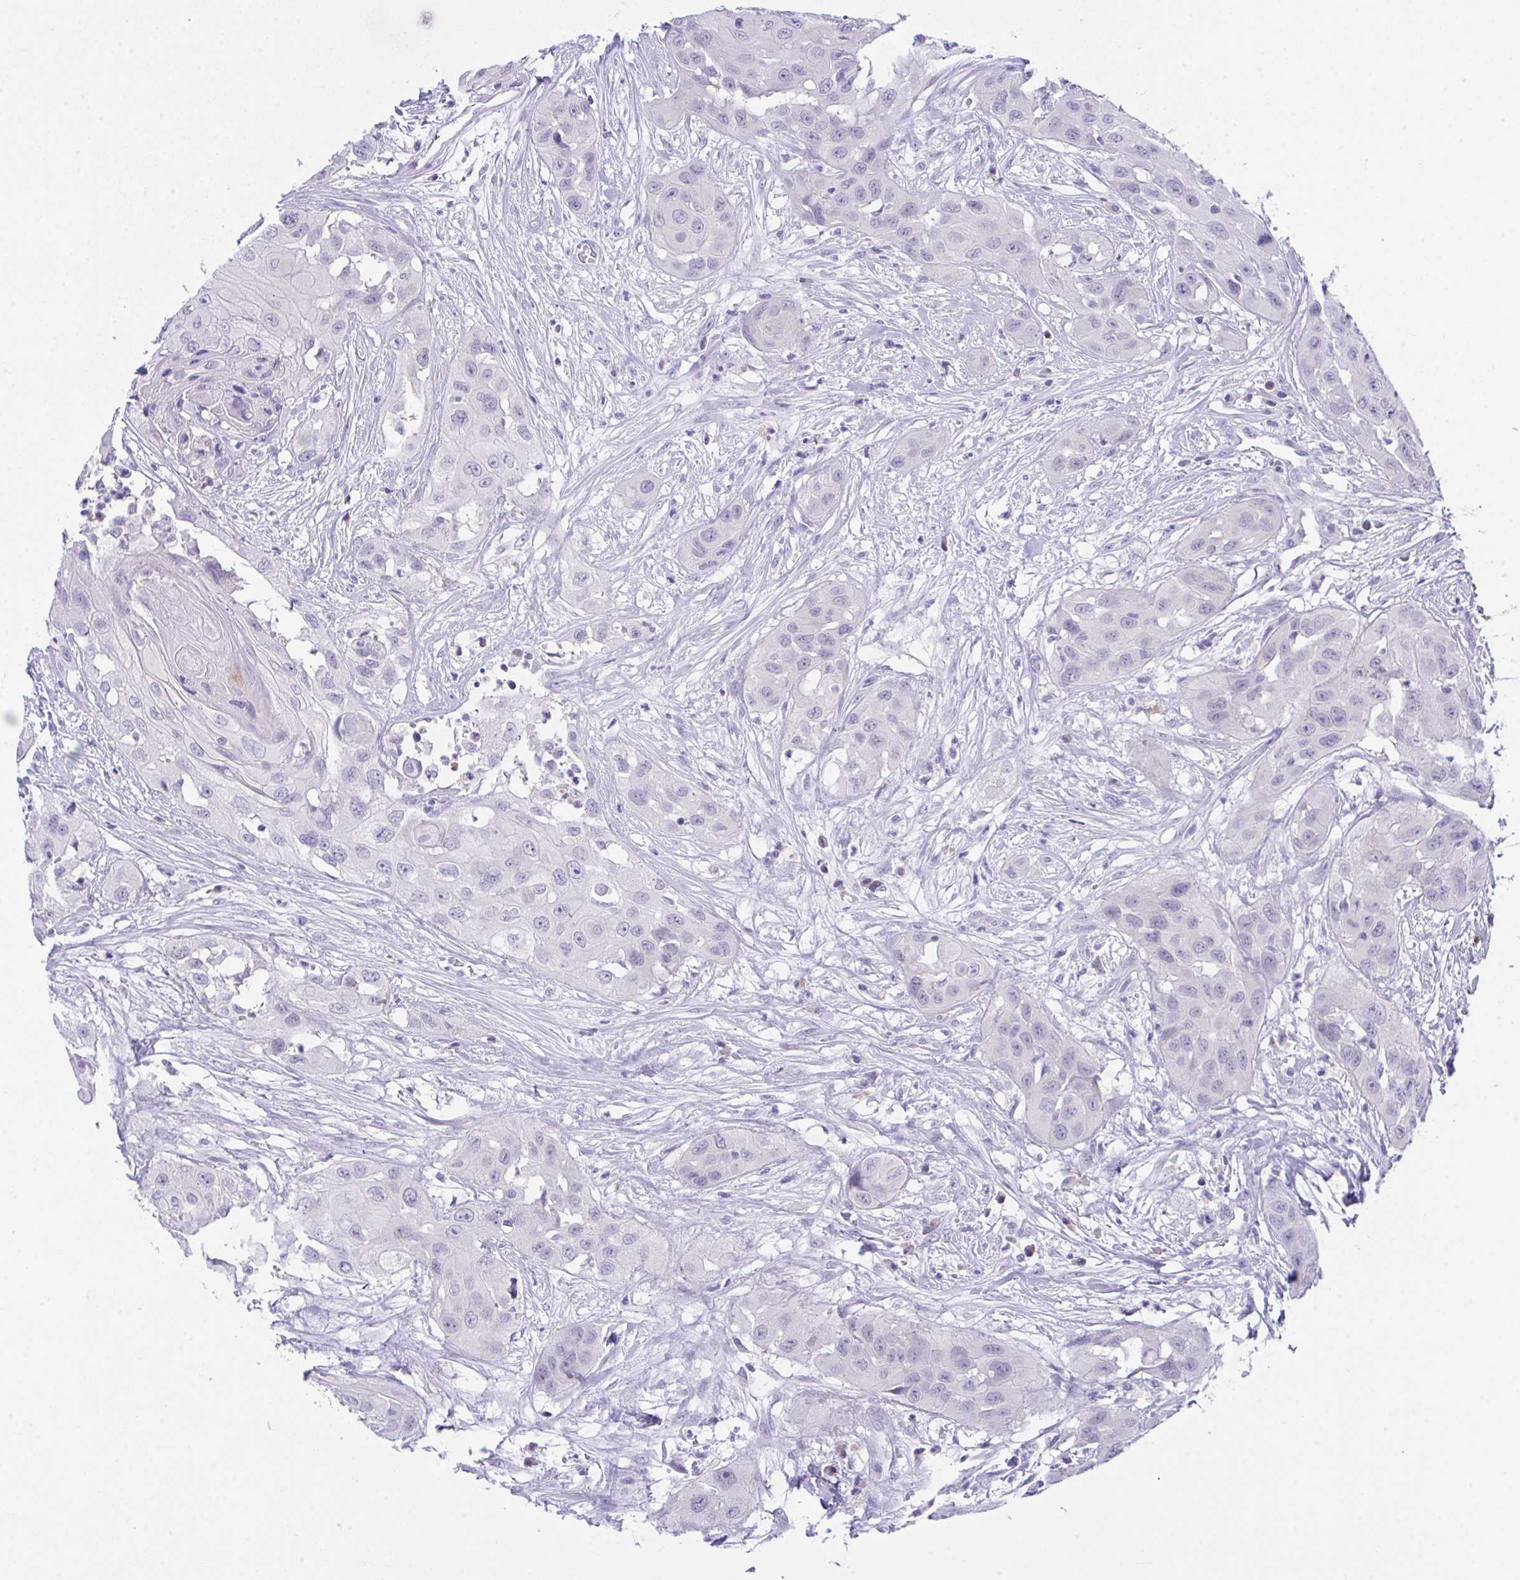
{"staining": {"intensity": "negative", "quantity": "none", "location": "none"}, "tissue": "head and neck cancer", "cell_type": "Tumor cells", "image_type": "cancer", "snomed": [{"axis": "morphology", "description": "Squamous cell carcinoma, NOS"}, {"axis": "topography", "description": "Head-Neck"}], "caption": "IHC micrograph of human squamous cell carcinoma (head and neck) stained for a protein (brown), which exhibits no positivity in tumor cells.", "gene": "HOXB4", "patient": {"sex": "male", "age": 83}}